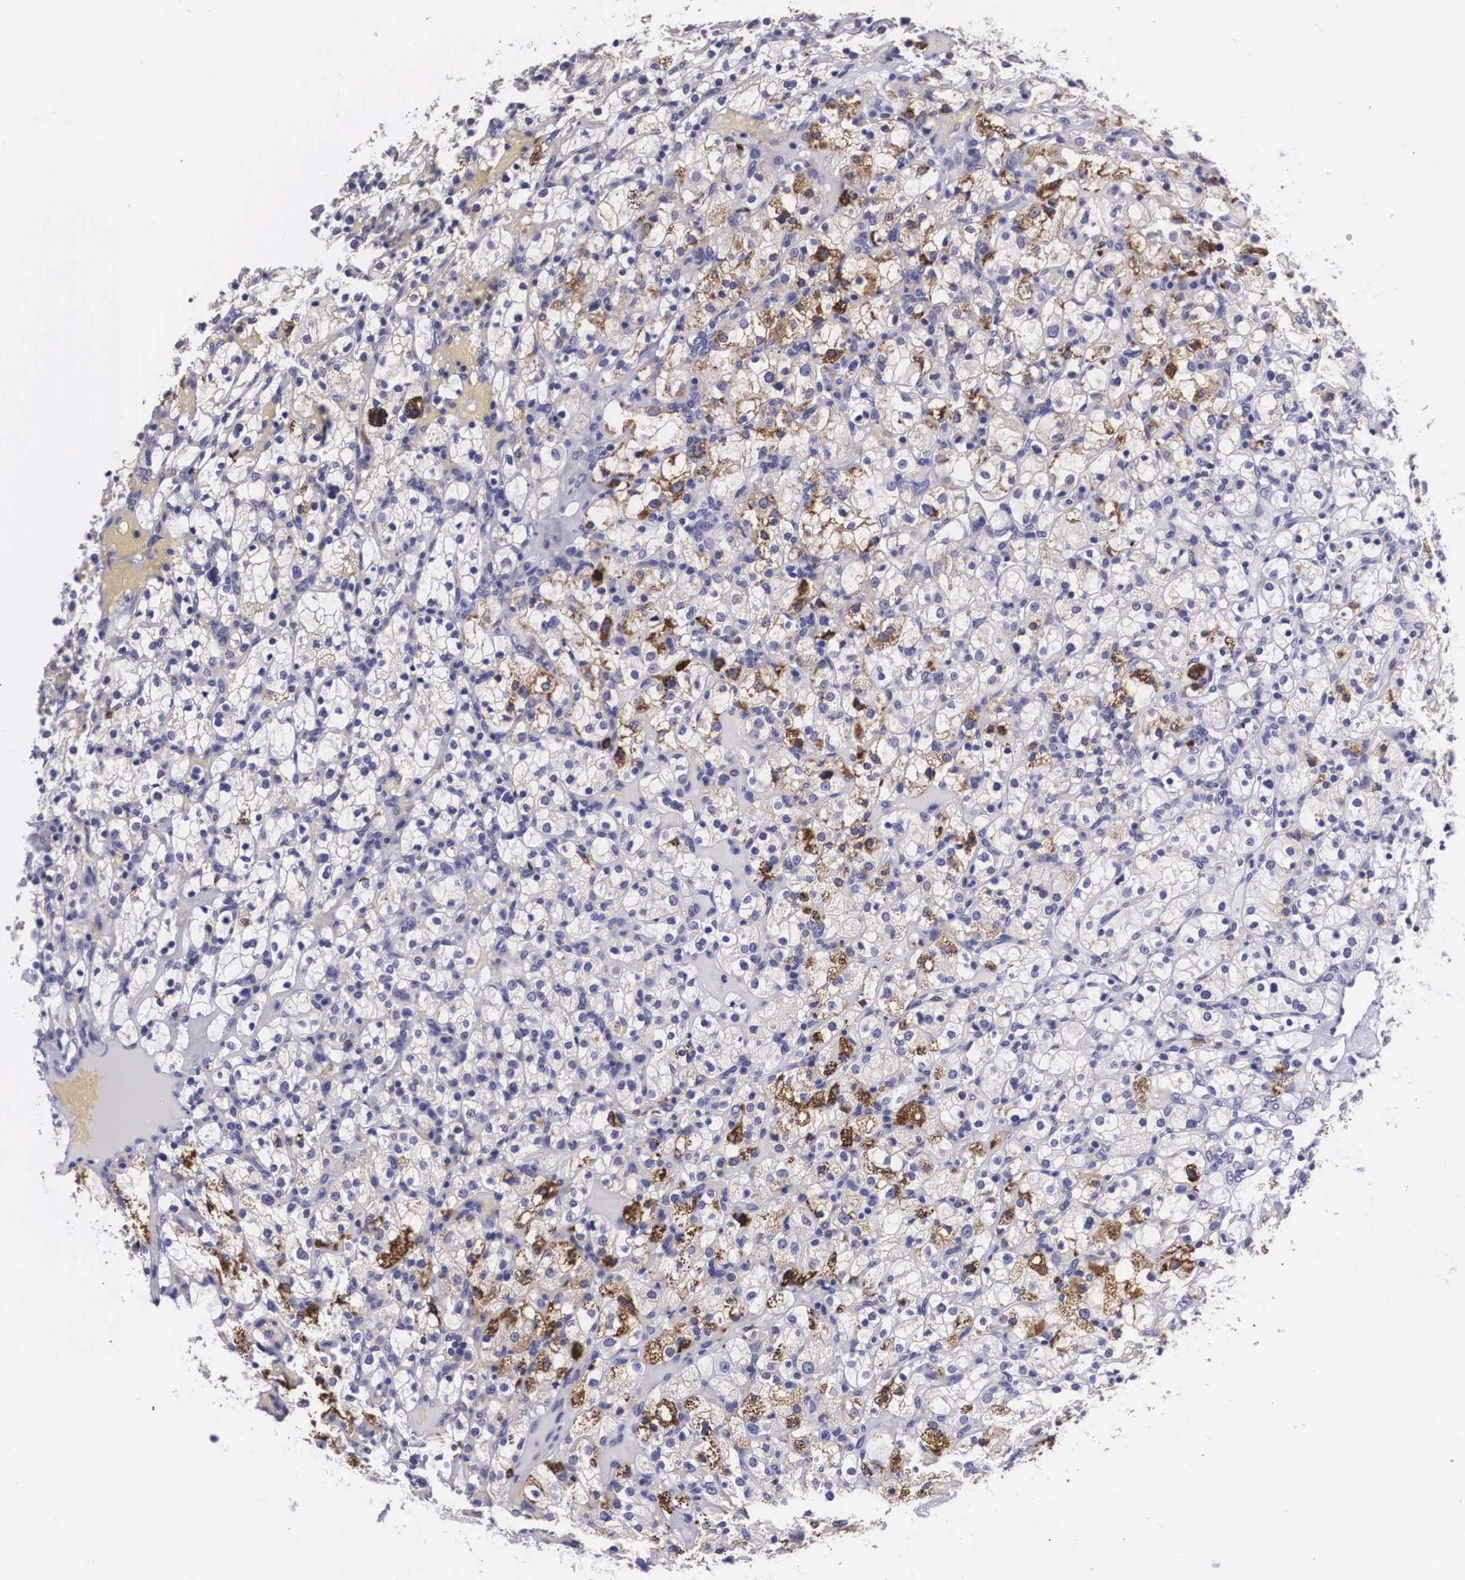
{"staining": {"intensity": "moderate", "quantity": "25%-75%", "location": "cytoplasmic/membranous"}, "tissue": "renal cancer", "cell_type": "Tumor cells", "image_type": "cancer", "snomed": [{"axis": "morphology", "description": "Adenocarcinoma, NOS"}, {"axis": "topography", "description": "Kidney"}], "caption": "A photomicrograph of human renal cancer (adenocarcinoma) stained for a protein displays moderate cytoplasmic/membranous brown staining in tumor cells.", "gene": "ARG2", "patient": {"sex": "female", "age": 83}}